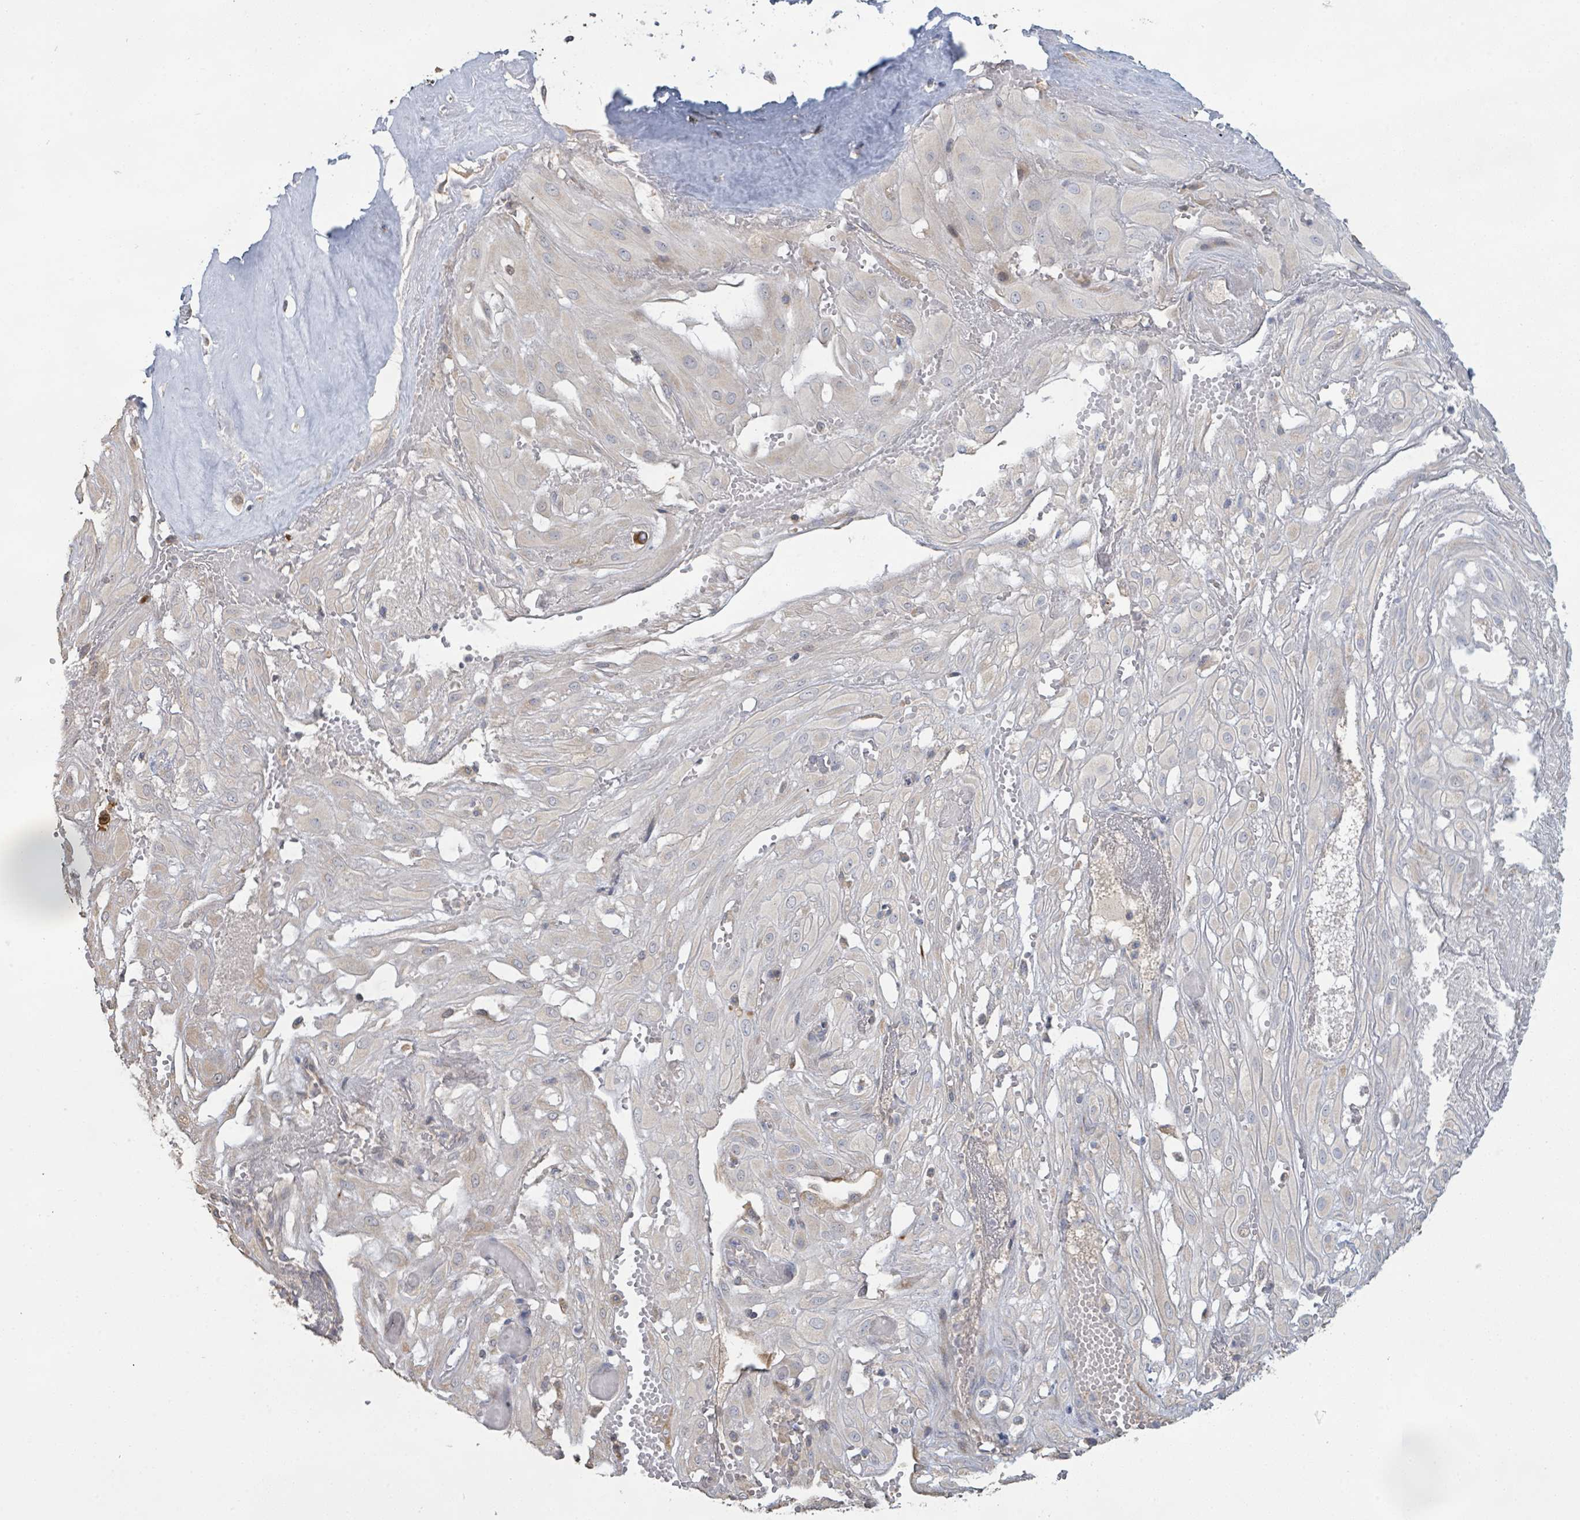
{"staining": {"intensity": "negative", "quantity": "none", "location": "none"}, "tissue": "cervical cancer", "cell_type": "Tumor cells", "image_type": "cancer", "snomed": [{"axis": "morphology", "description": "Squamous cell carcinoma, NOS"}, {"axis": "topography", "description": "Cervix"}], "caption": "This is an immunohistochemistry (IHC) image of human cervical cancer (squamous cell carcinoma). There is no positivity in tumor cells.", "gene": "KCNS2", "patient": {"sex": "female", "age": 36}}